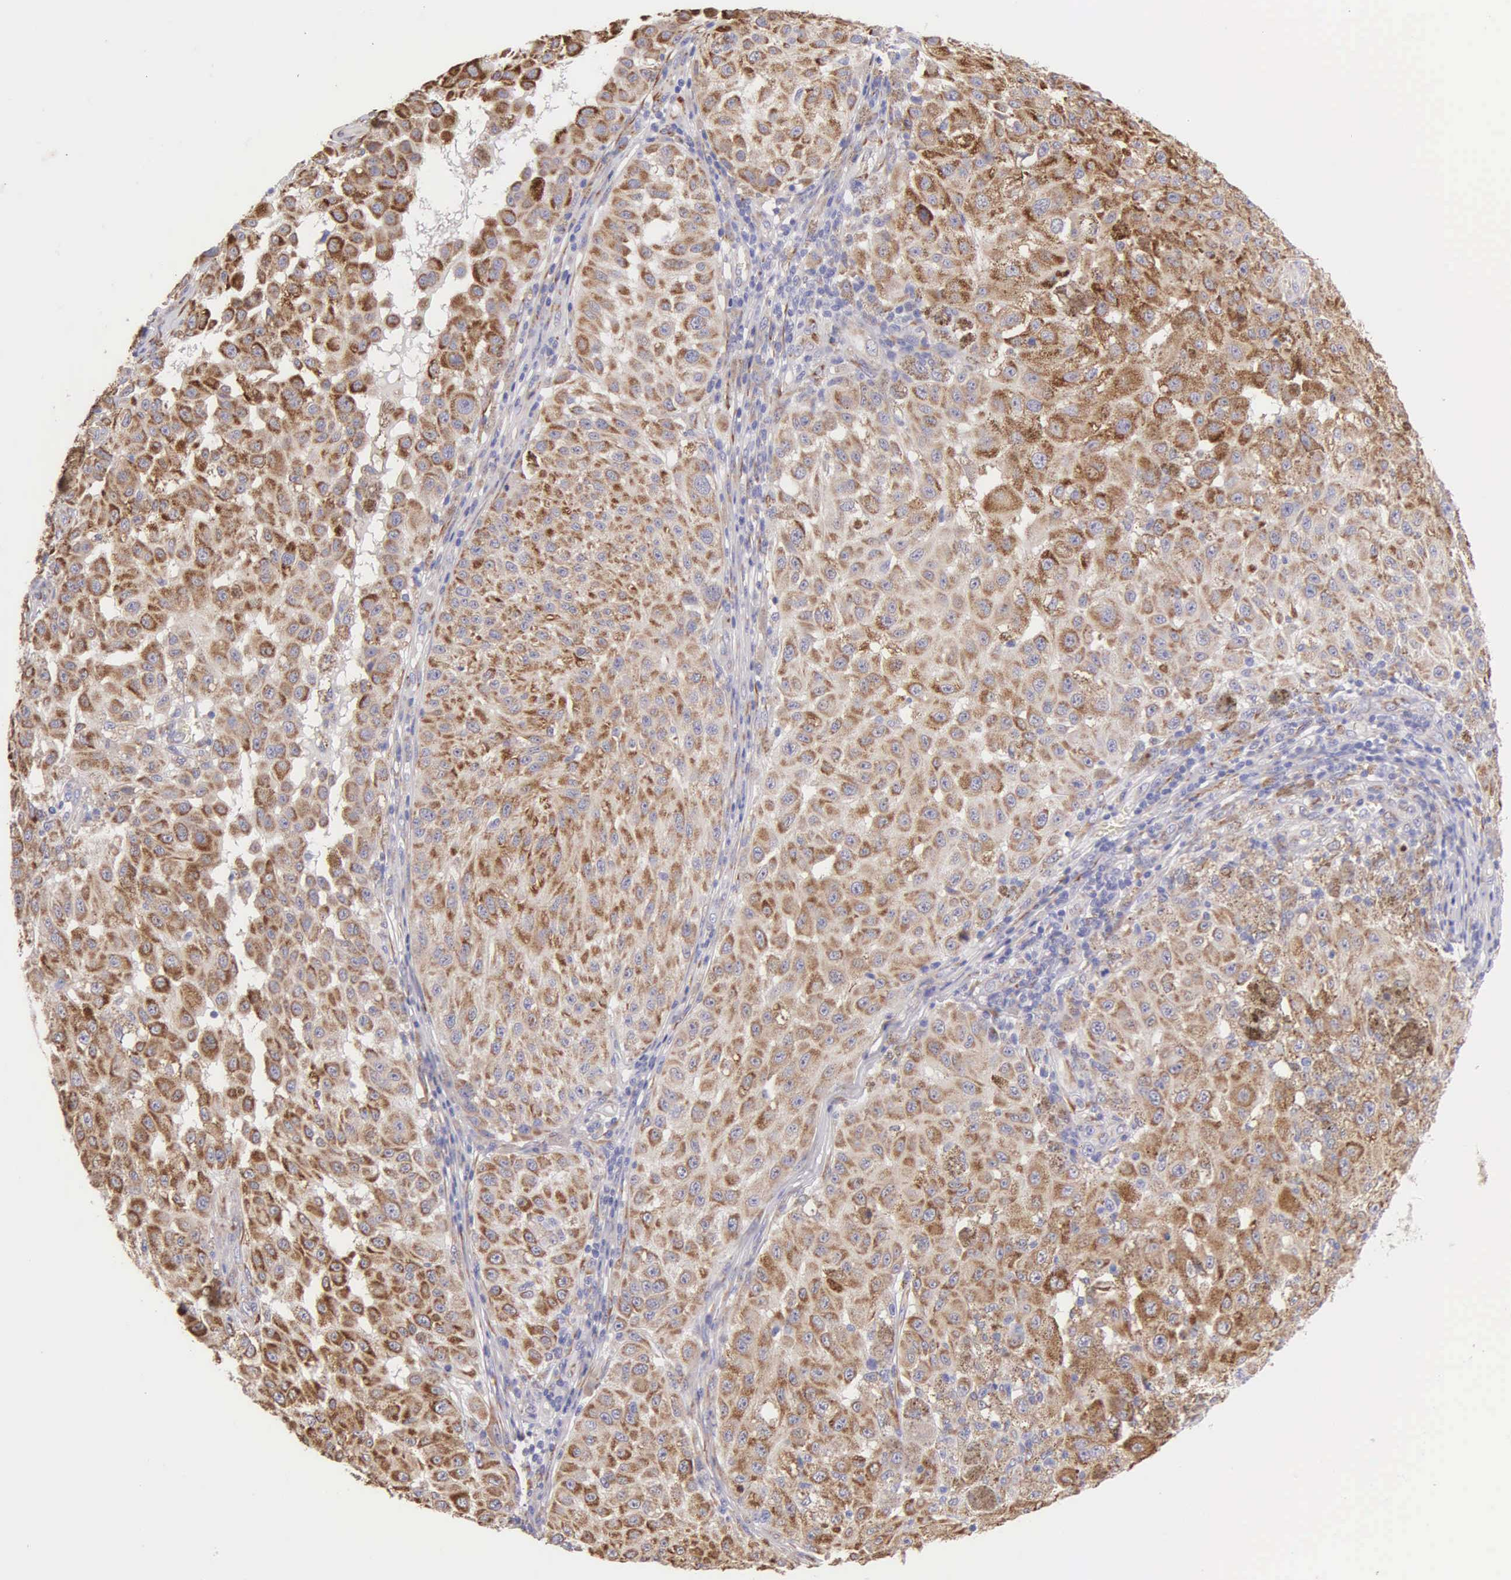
{"staining": {"intensity": "moderate", "quantity": ">75%", "location": "cytoplasmic/membranous"}, "tissue": "melanoma", "cell_type": "Tumor cells", "image_type": "cancer", "snomed": [{"axis": "morphology", "description": "Malignant melanoma, NOS"}, {"axis": "topography", "description": "Skin"}], "caption": "Protein analysis of malignant melanoma tissue exhibits moderate cytoplasmic/membranous expression in about >75% of tumor cells.", "gene": "CKAP4", "patient": {"sex": "female", "age": 64}}